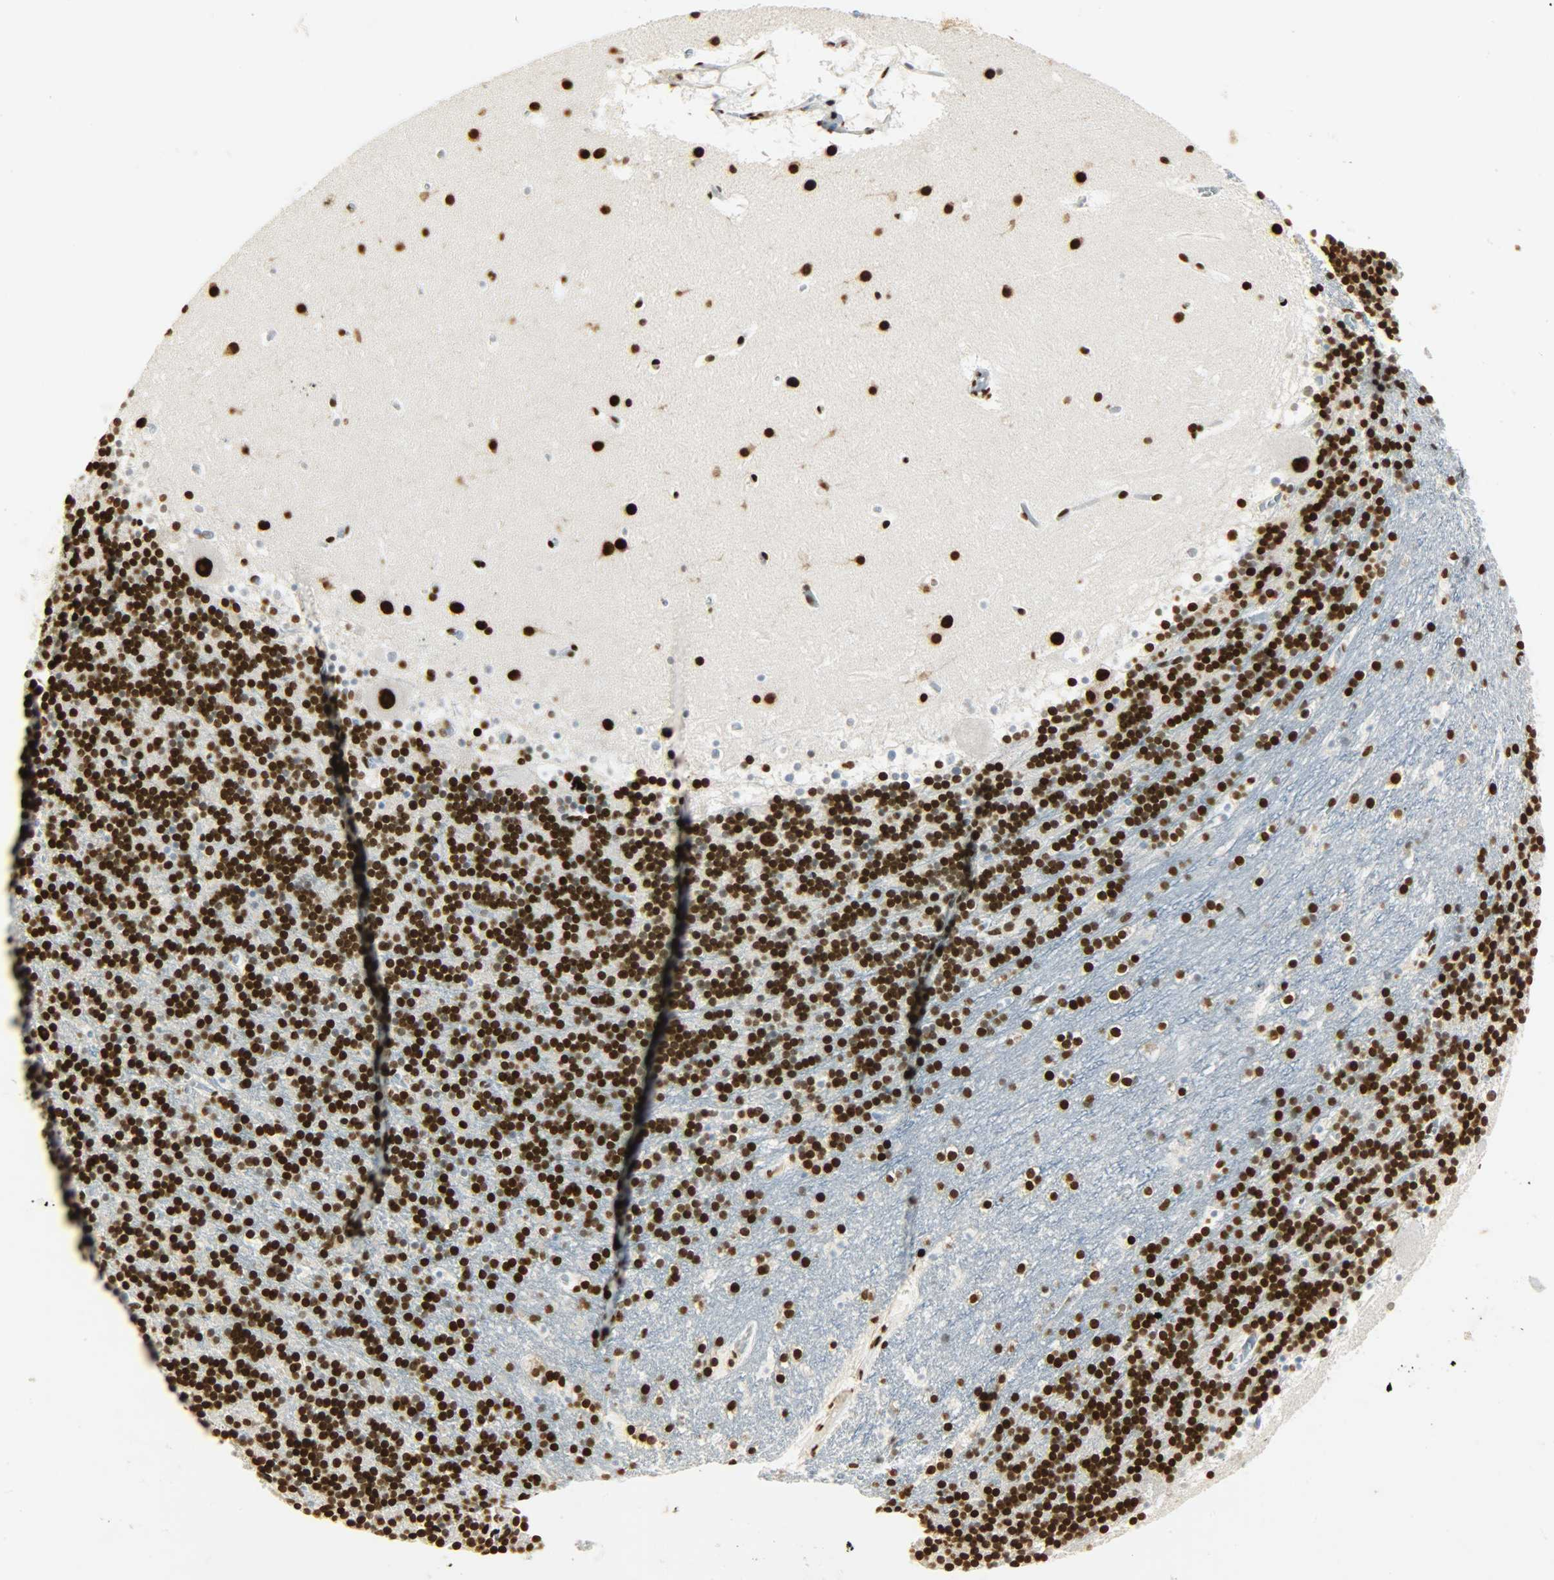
{"staining": {"intensity": "strong", "quantity": ">75%", "location": "nuclear"}, "tissue": "cerebellum", "cell_type": "Cells in granular layer", "image_type": "normal", "snomed": [{"axis": "morphology", "description": "Normal tissue, NOS"}, {"axis": "topography", "description": "Cerebellum"}], "caption": "This is an image of IHC staining of unremarkable cerebellum, which shows strong positivity in the nuclear of cells in granular layer.", "gene": "KHDRBS1", "patient": {"sex": "male", "age": 45}}